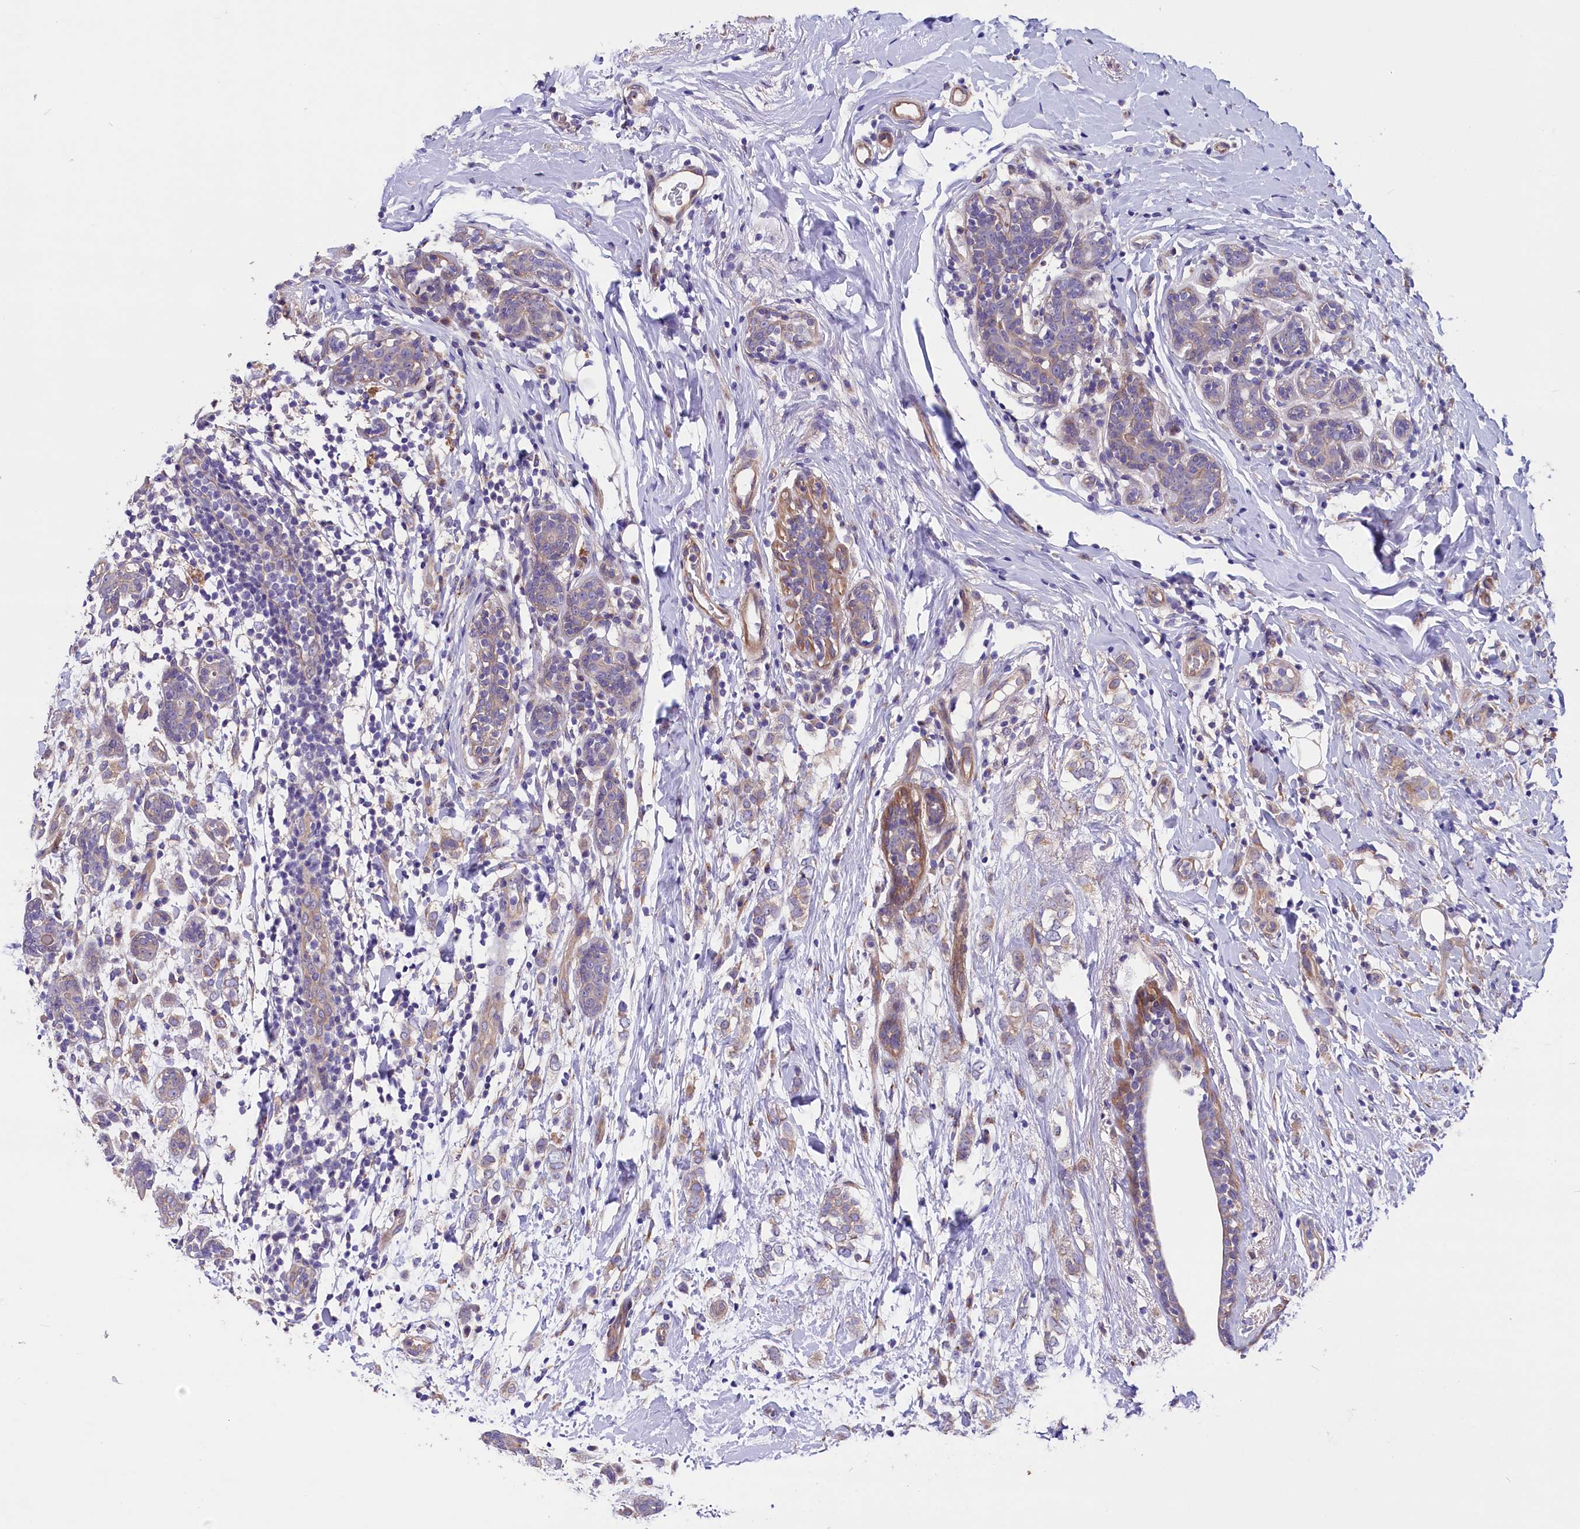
{"staining": {"intensity": "weak", "quantity": "<25%", "location": "cytoplasmic/membranous"}, "tissue": "breast cancer", "cell_type": "Tumor cells", "image_type": "cancer", "snomed": [{"axis": "morphology", "description": "Normal tissue, NOS"}, {"axis": "morphology", "description": "Lobular carcinoma"}, {"axis": "topography", "description": "Breast"}], "caption": "The IHC photomicrograph has no significant expression in tumor cells of breast cancer (lobular carcinoma) tissue. Nuclei are stained in blue.", "gene": "GPR108", "patient": {"sex": "female", "age": 47}}